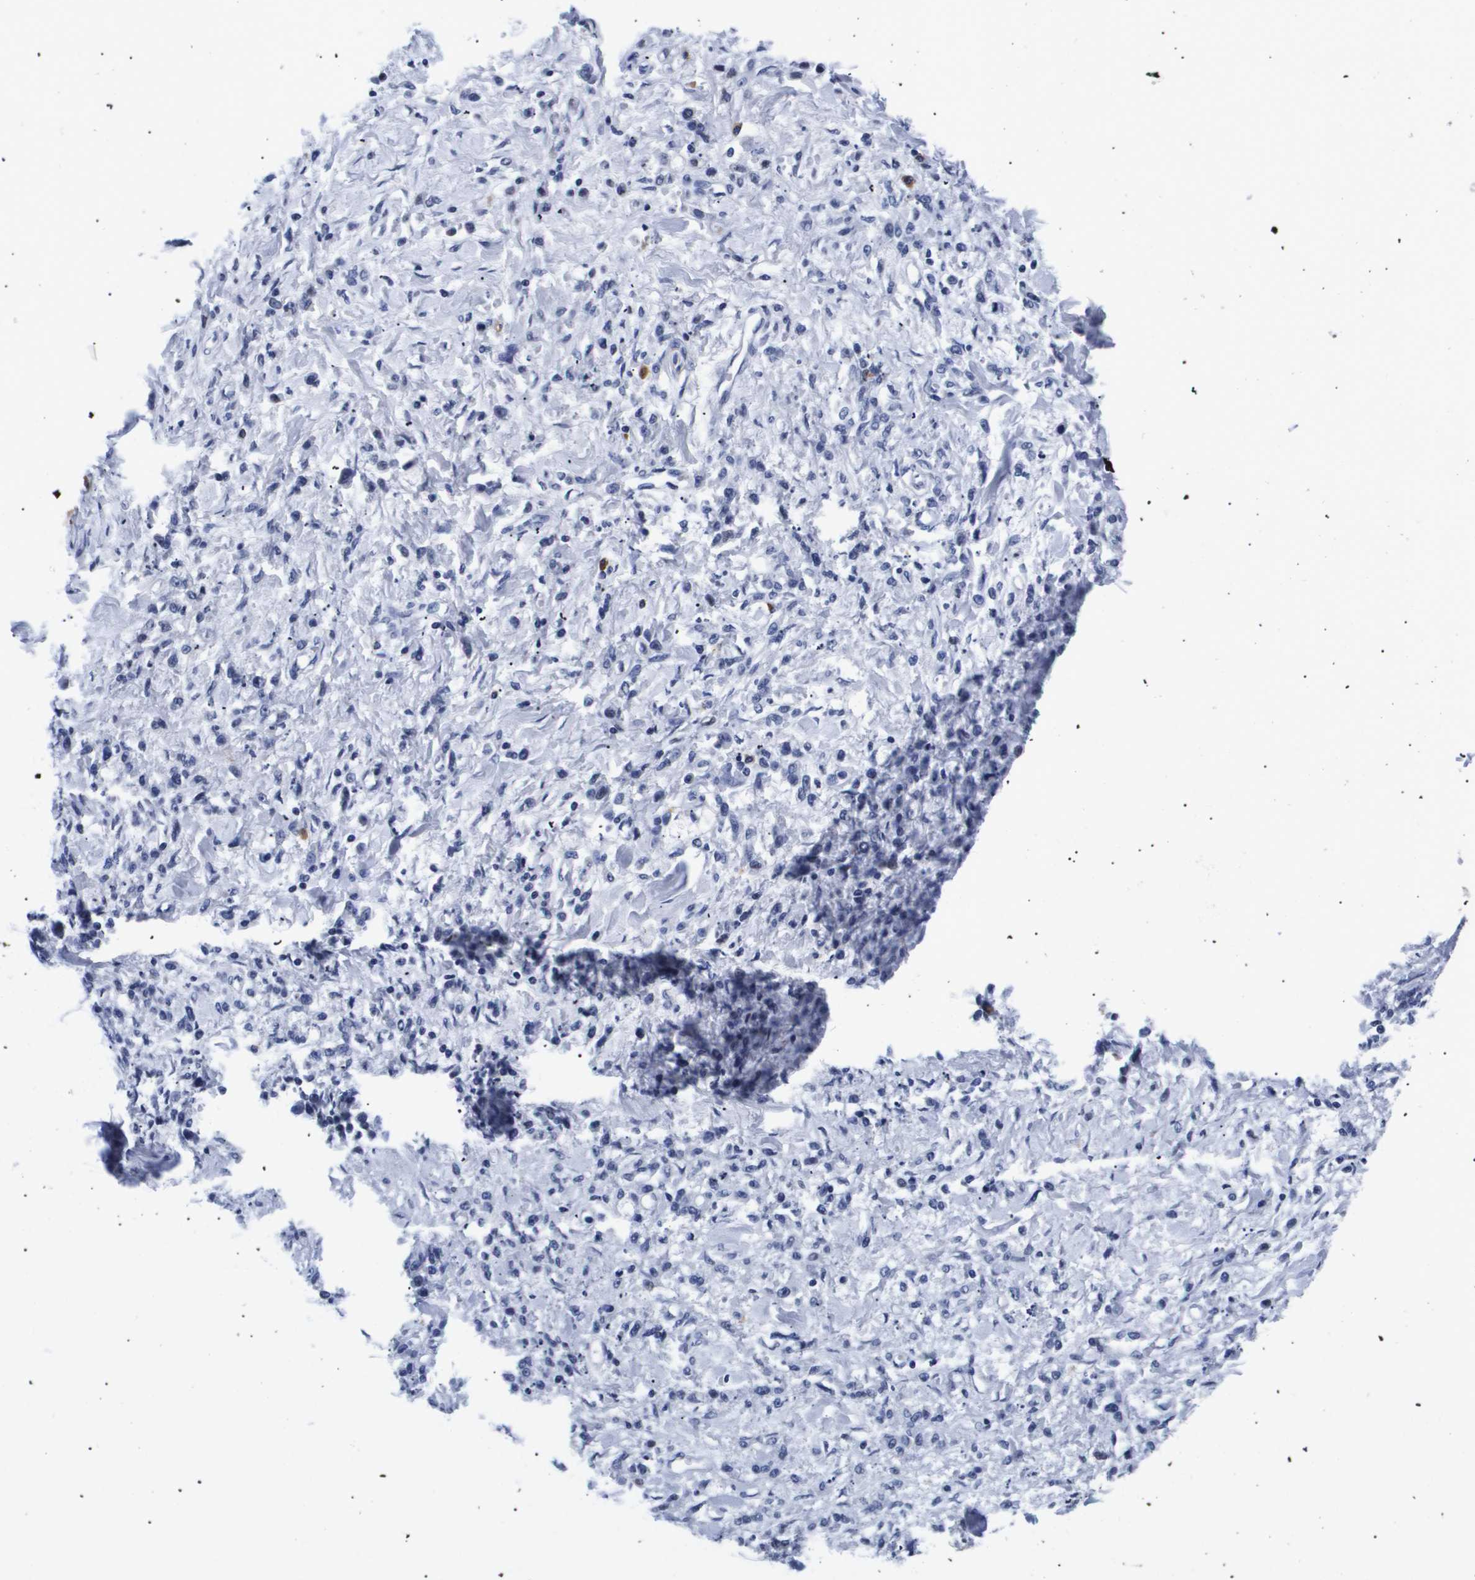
{"staining": {"intensity": "negative", "quantity": "none", "location": "none"}, "tissue": "stomach cancer", "cell_type": "Tumor cells", "image_type": "cancer", "snomed": [{"axis": "morphology", "description": "Normal tissue, NOS"}, {"axis": "morphology", "description": "Adenocarcinoma, NOS"}, {"axis": "topography", "description": "Stomach"}], "caption": "DAB (3,3'-diaminobenzidine) immunohistochemical staining of adenocarcinoma (stomach) displays no significant positivity in tumor cells. Nuclei are stained in blue.", "gene": "SHD", "patient": {"sex": "male", "age": 82}}